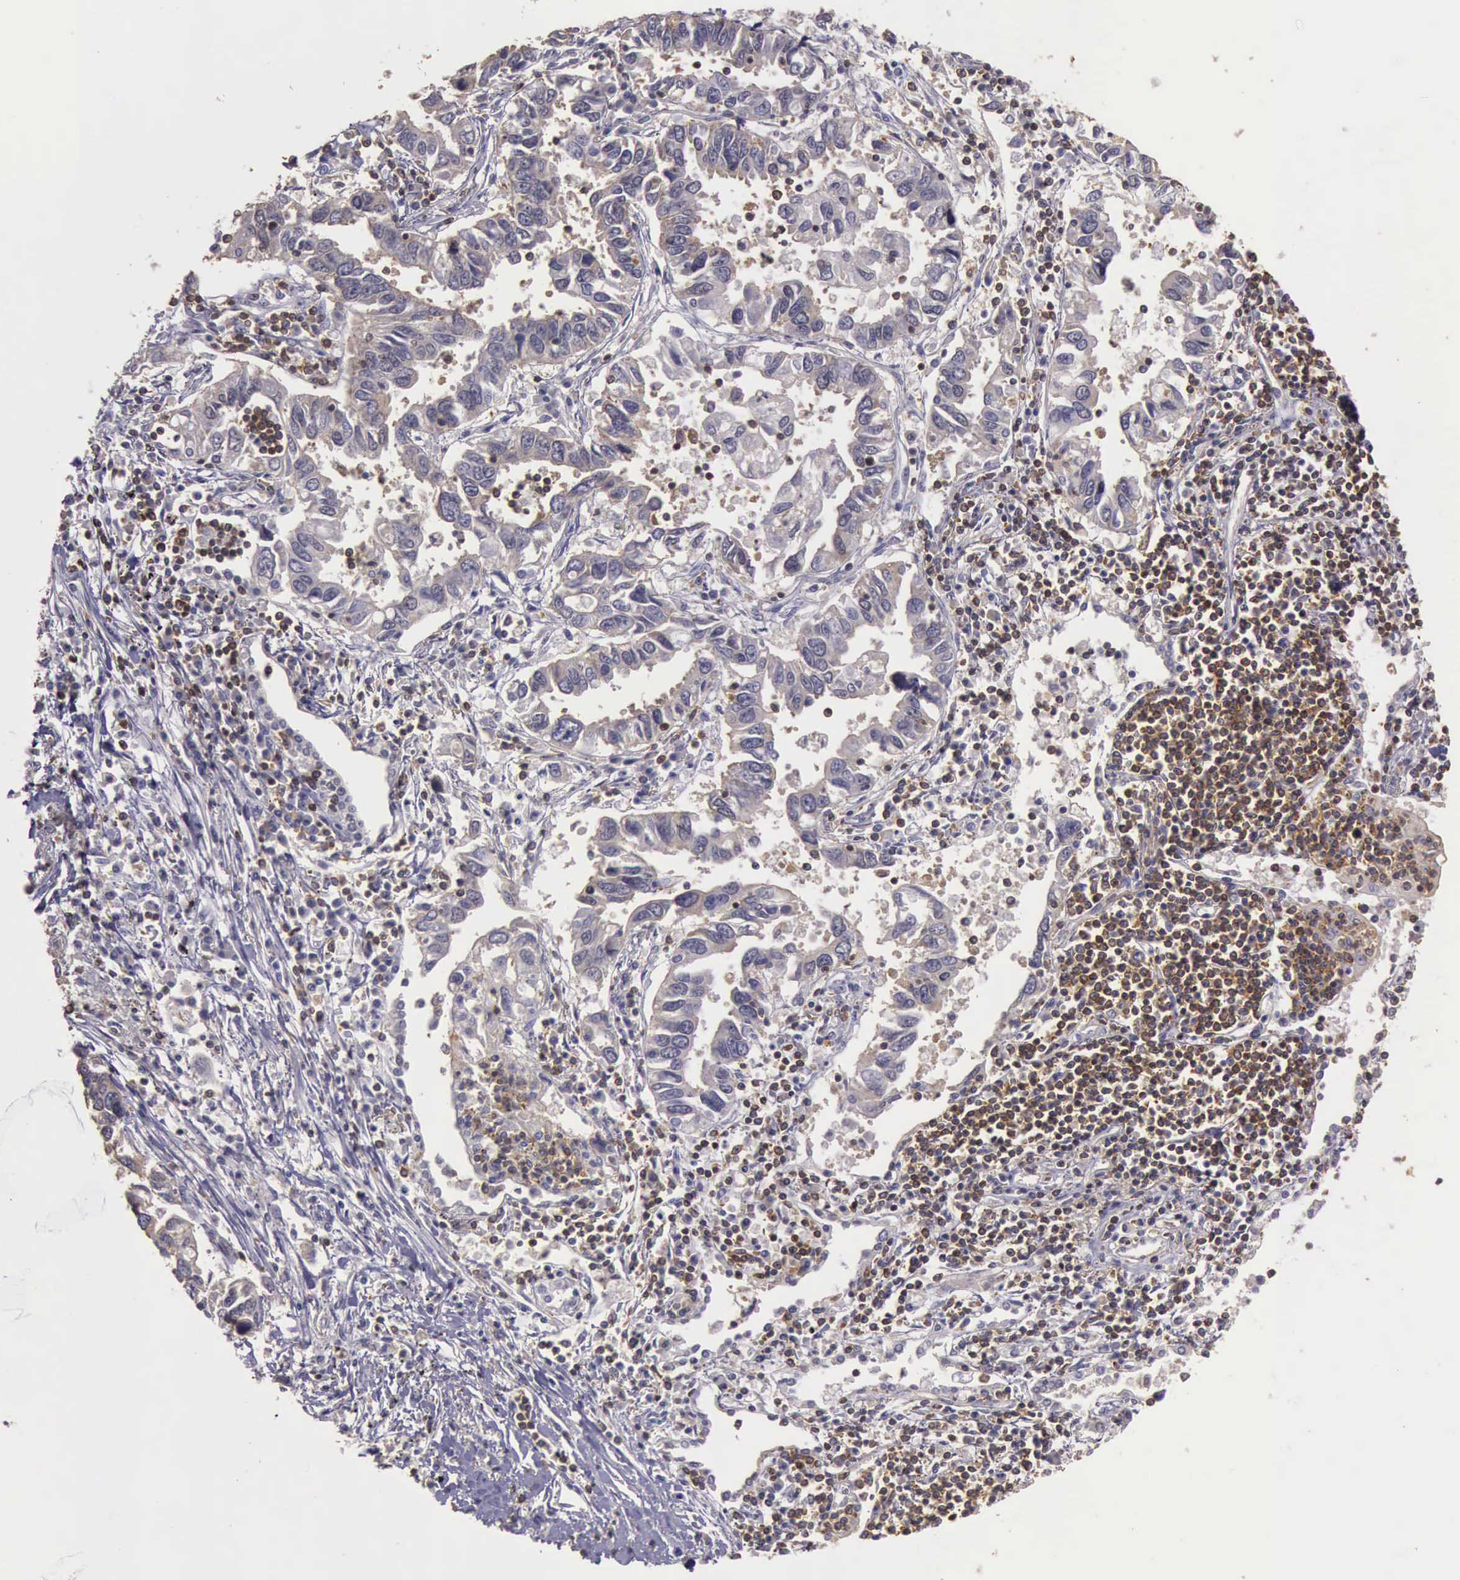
{"staining": {"intensity": "weak", "quantity": "25%-75%", "location": "cytoplasmic/membranous"}, "tissue": "lung cancer", "cell_type": "Tumor cells", "image_type": "cancer", "snomed": [{"axis": "morphology", "description": "Adenocarcinoma, NOS"}, {"axis": "topography", "description": "Lung"}], "caption": "IHC micrograph of neoplastic tissue: human adenocarcinoma (lung) stained using immunohistochemistry (IHC) demonstrates low levels of weak protein expression localized specifically in the cytoplasmic/membranous of tumor cells, appearing as a cytoplasmic/membranous brown color.", "gene": "ARHGAP4", "patient": {"sex": "male", "age": 48}}